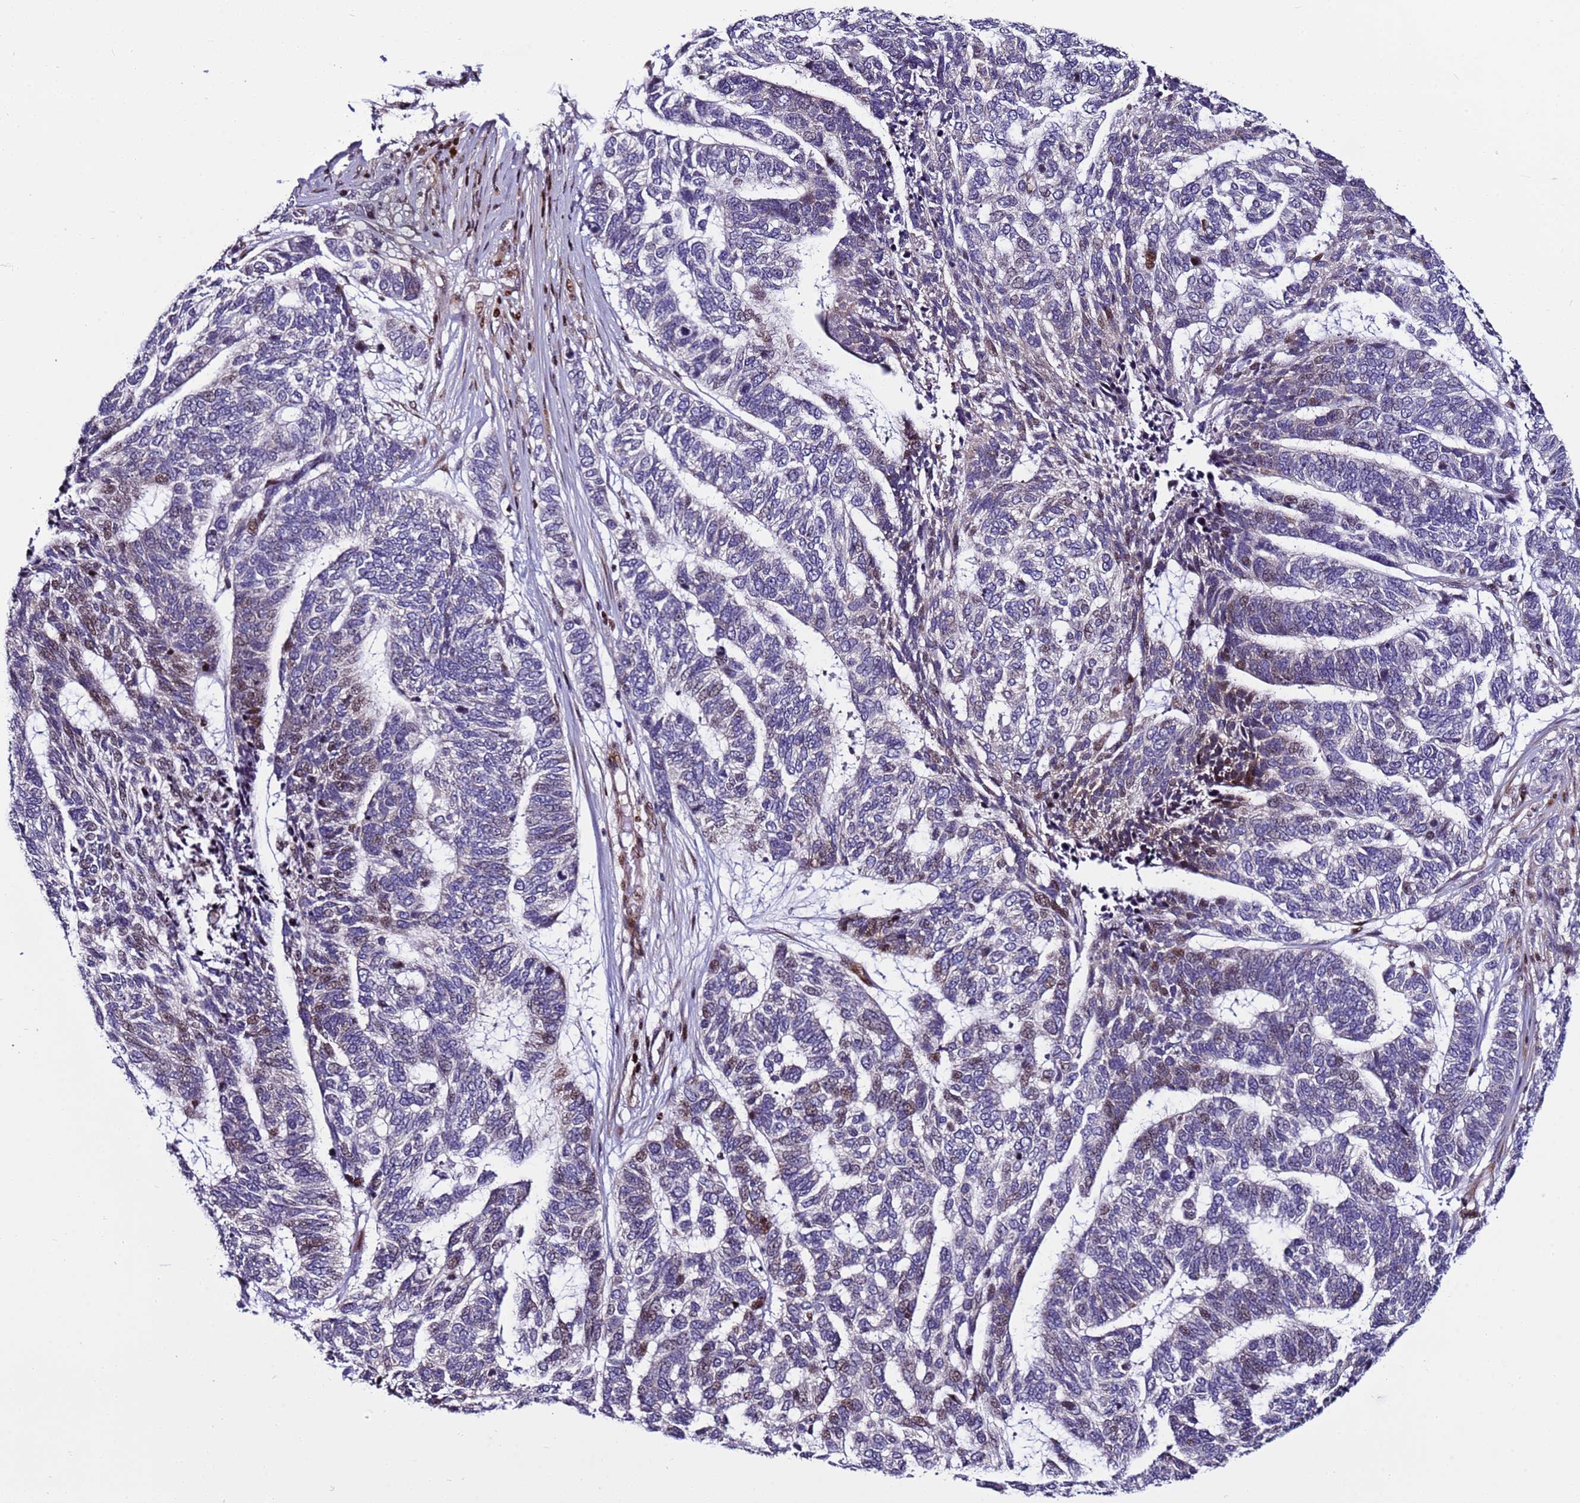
{"staining": {"intensity": "moderate", "quantity": "<25%", "location": "nuclear"}, "tissue": "skin cancer", "cell_type": "Tumor cells", "image_type": "cancer", "snomed": [{"axis": "morphology", "description": "Basal cell carcinoma"}, {"axis": "topography", "description": "Skin"}], "caption": "Skin cancer stained with immunohistochemistry displays moderate nuclear expression in approximately <25% of tumor cells. The staining was performed using DAB to visualize the protein expression in brown, while the nuclei were stained in blue with hematoxylin (Magnification: 20x).", "gene": "WBP11", "patient": {"sex": "female", "age": 65}}